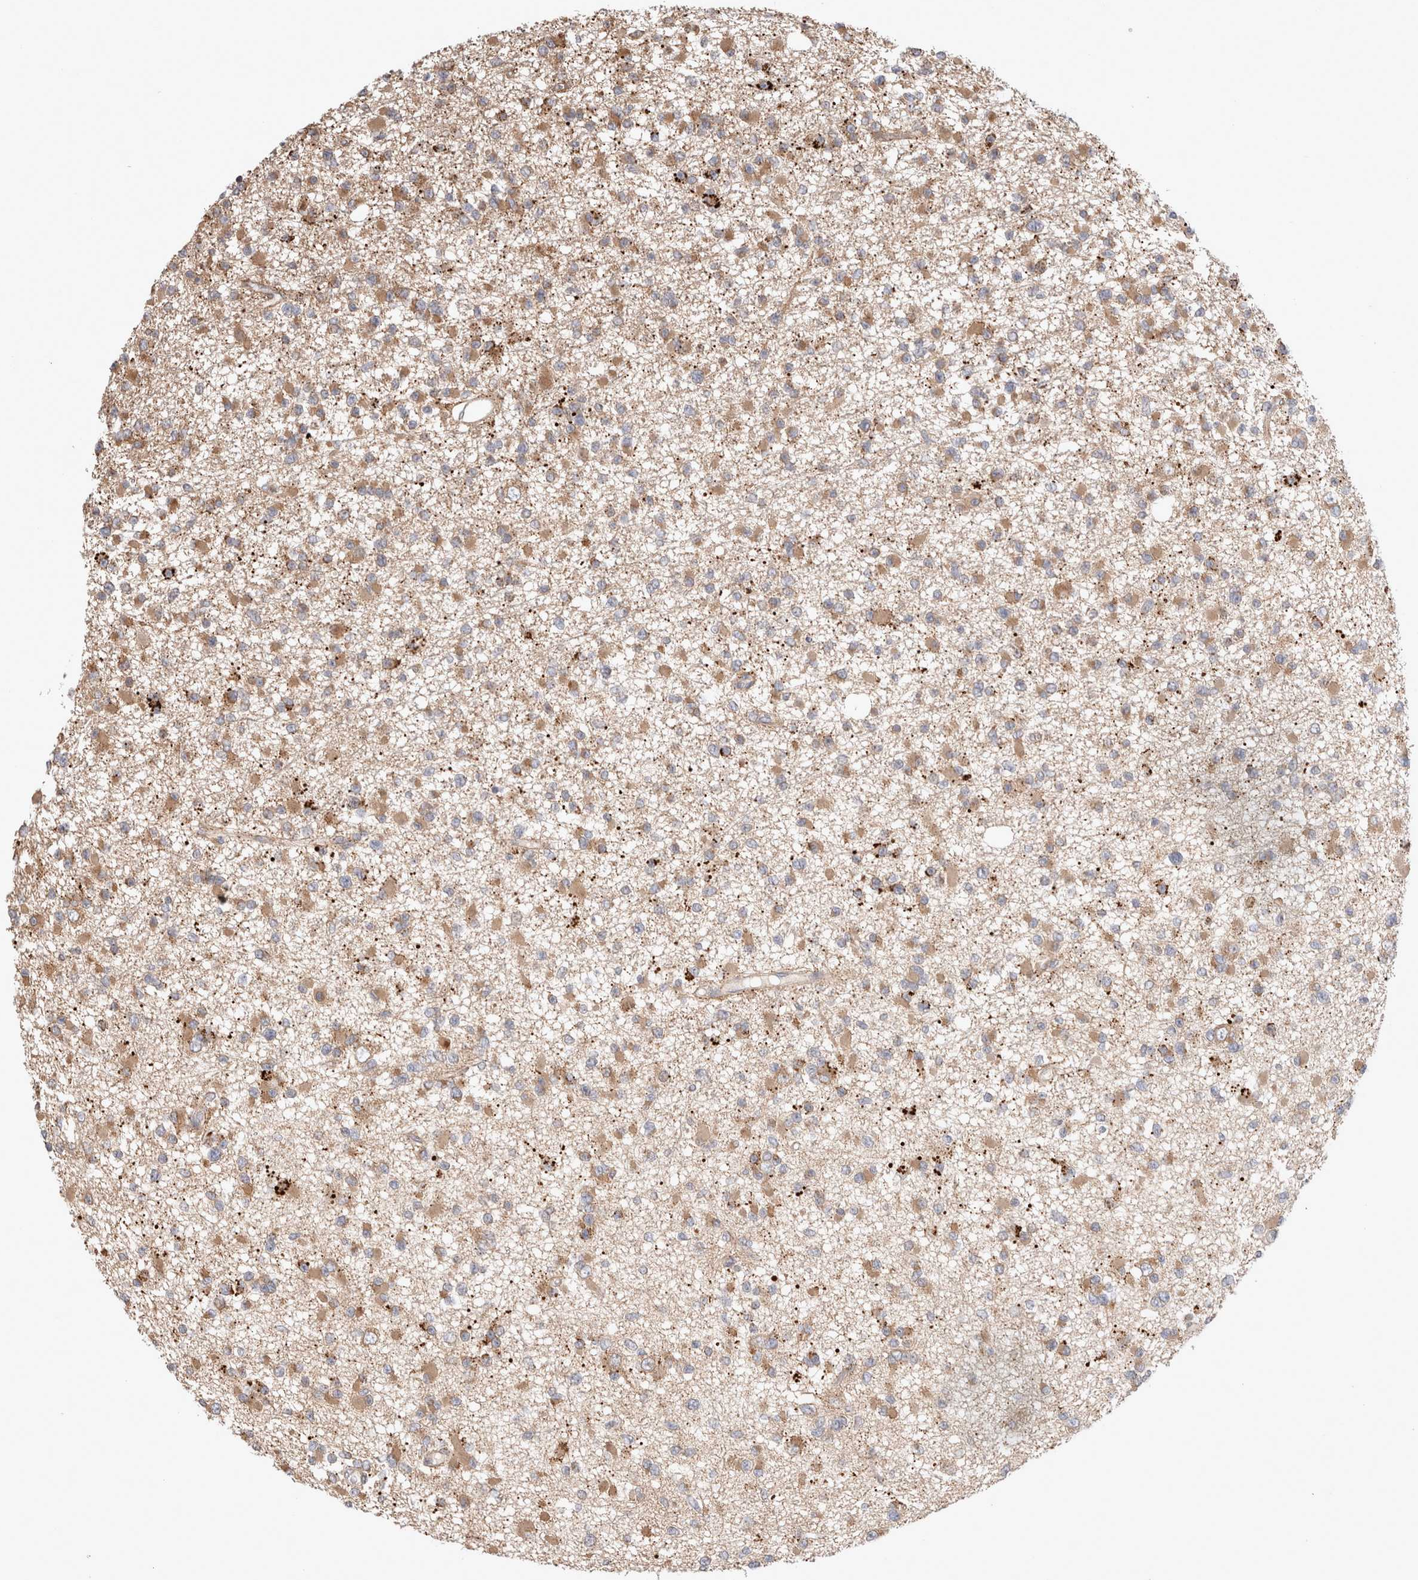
{"staining": {"intensity": "weak", "quantity": ">75%", "location": "cytoplasmic/membranous"}, "tissue": "glioma", "cell_type": "Tumor cells", "image_type": "cancer", "snomed": [{"axis": "morphology", "description": "Glioma, malignant, Low grade"}, {"axis": "topography", "description": "Brain"}], "caption": "Immunohistochemical staining of malignant low-grade glioma demonstrates low levels of weak cytoplasmic/membranous protein positivity in approximately >75% of tumor cells.", "gene": "HROB", "patient": {"sex": "female", "age": 22}}